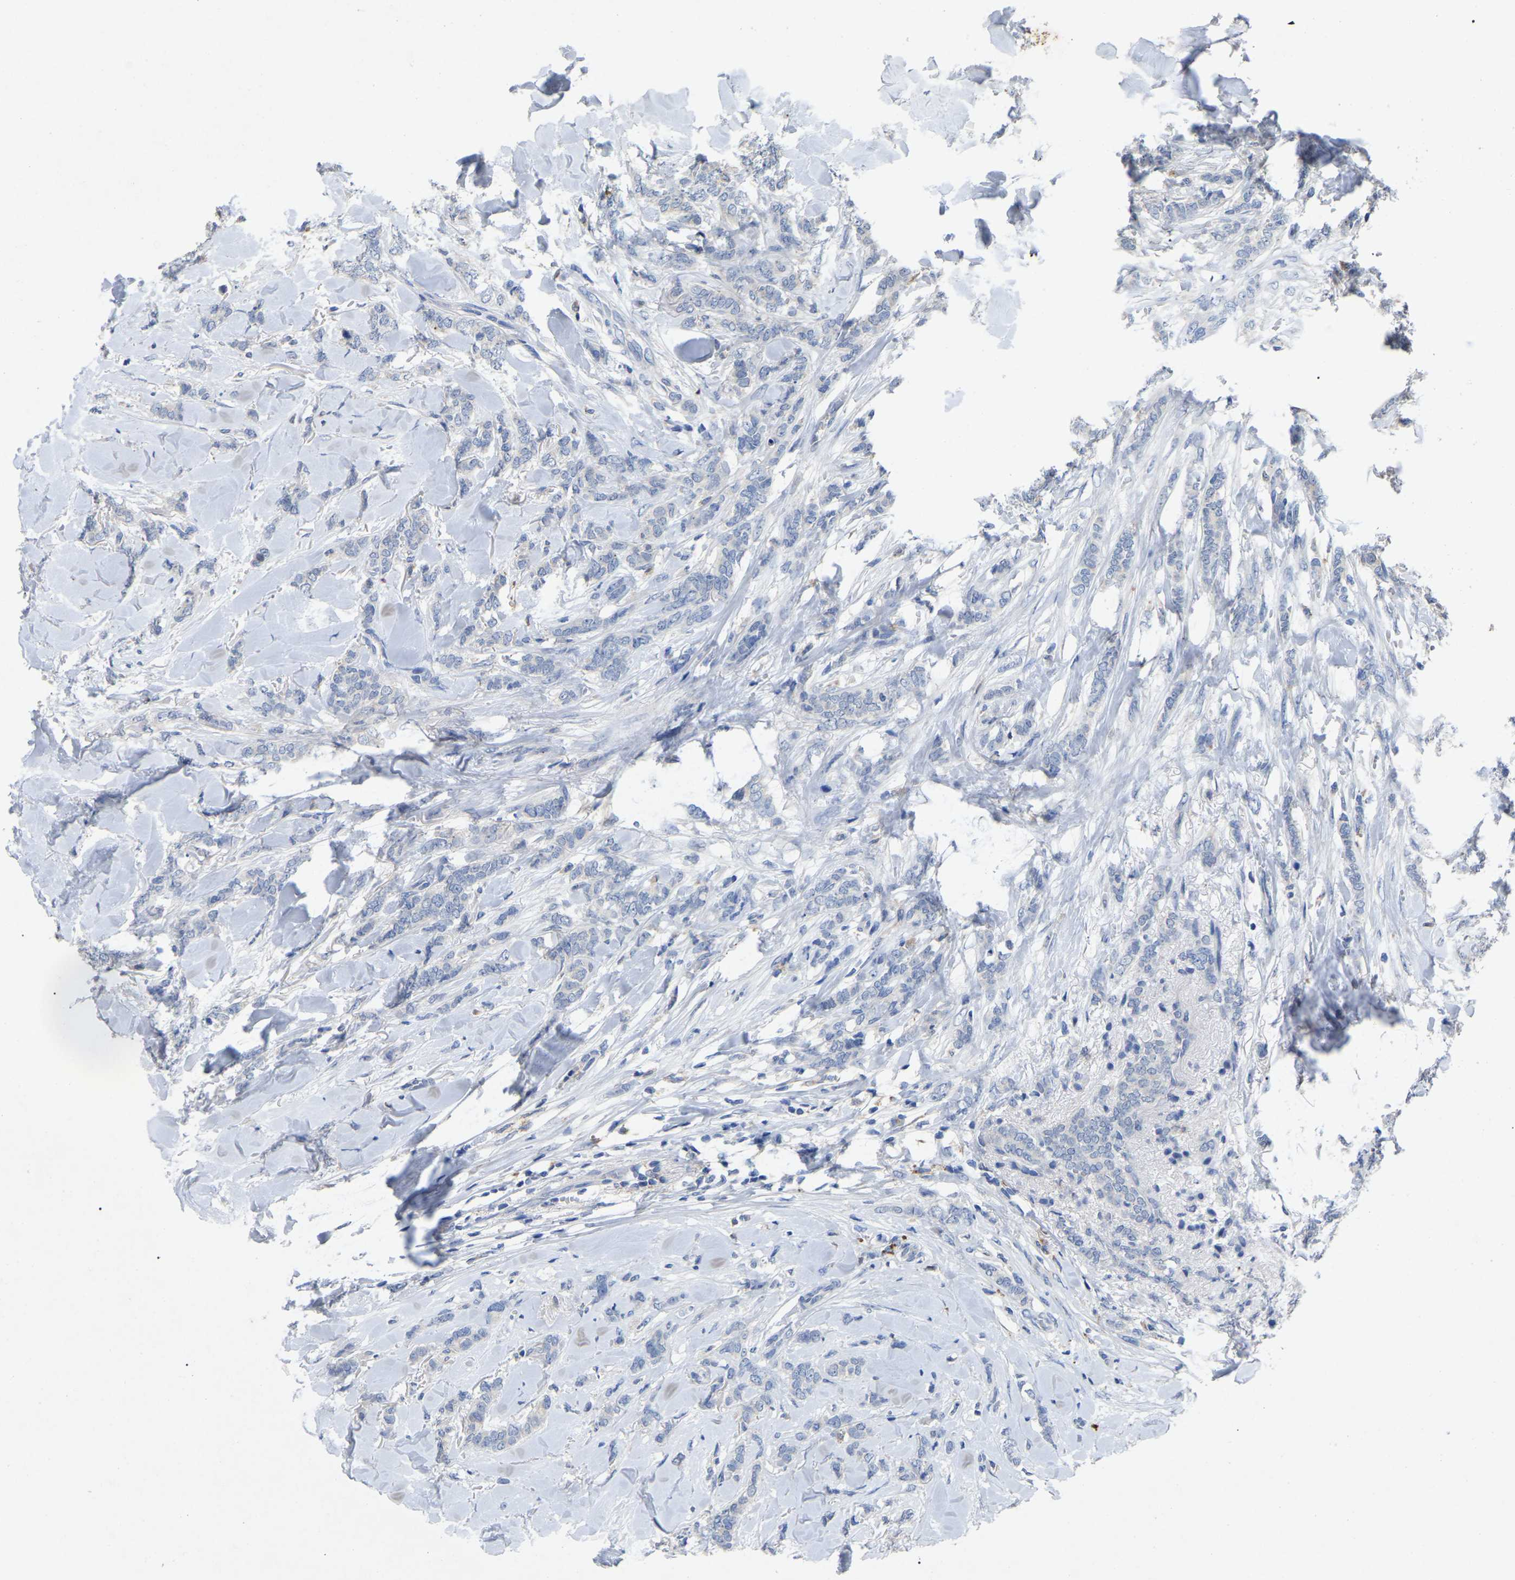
{"staining": {"intensity": "negative", "quantity": "none", "location": "none"}, "tissue": "breast cancer", "cell_type": "Tumor cells", "image_type": "cancer", "snomed": [{"axis": "morphology", "description": "Lobular carcinoma"}, {"axis": "topography", "description": "Skin"}, {"axis": "topography", "description": "Breast"}], "caption": "Image shows no protein staining in tumor cells of breast lobular carcinoma tissue. The staining was performed using DAB to visualize the protein expression in brown, while the nuclei were stained in blue with hematoxylin (Magnification: 20x).", "gene": "SMPD2", "patient": {"sex": "female", "age": 46}}